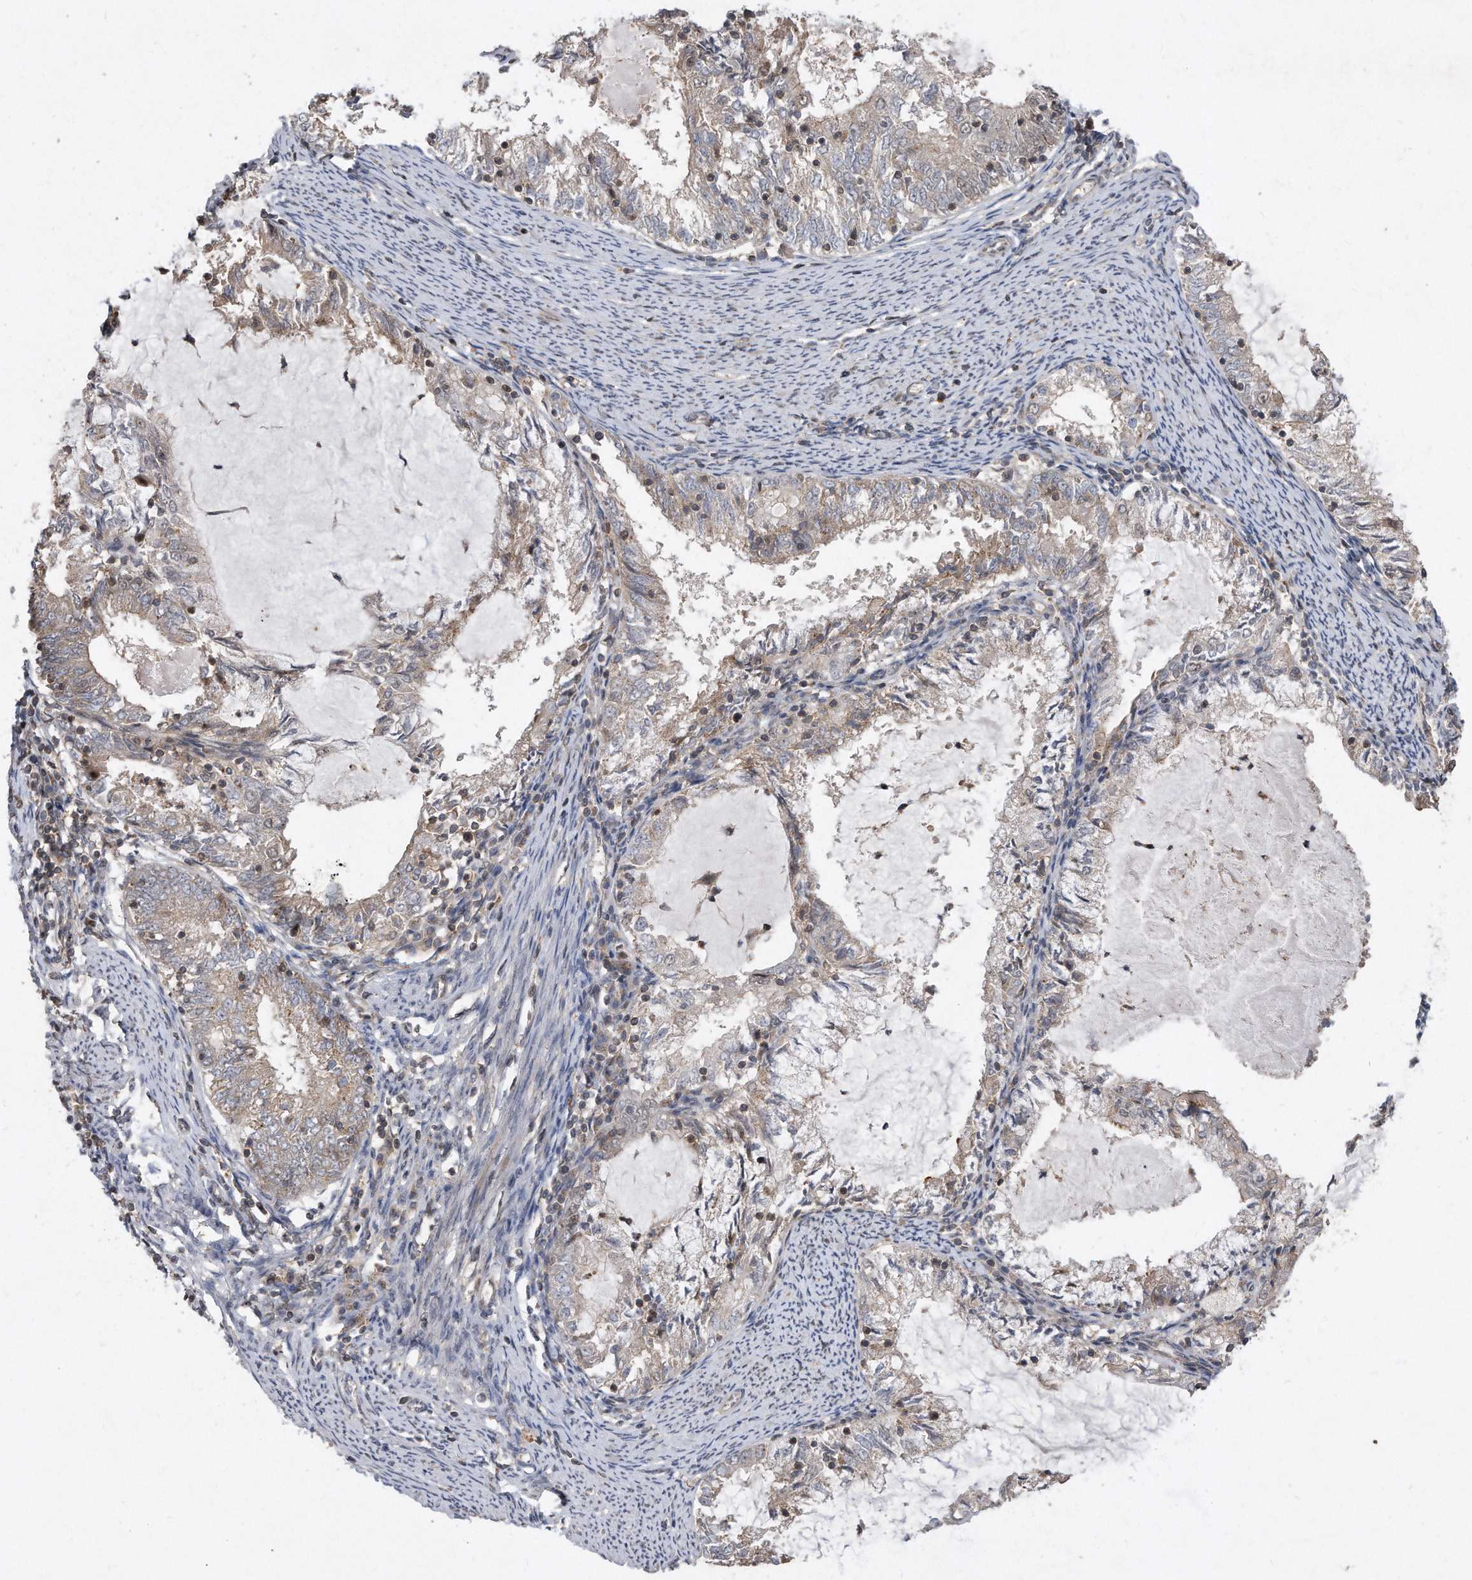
{"staining": {"intensity": "weak", "quantity": "<25%", "location": "cytoplasmic/membranous"}, "tissue": "endometrial cancer", "cell_type": "Tumor cells", "image_type": "cancer", "snomed": [{"axis": "morphology", "description": "Adenocarcinoma, NOS"}, {"axis": "topography", "description": "Endometrium"}], "caption": "Micrograph shows no protein staining in tumor cells of endometrial adenocarcinoma tissue.", "gene": "PGBD2", "patient": {"sex": "female", "age": 57}}